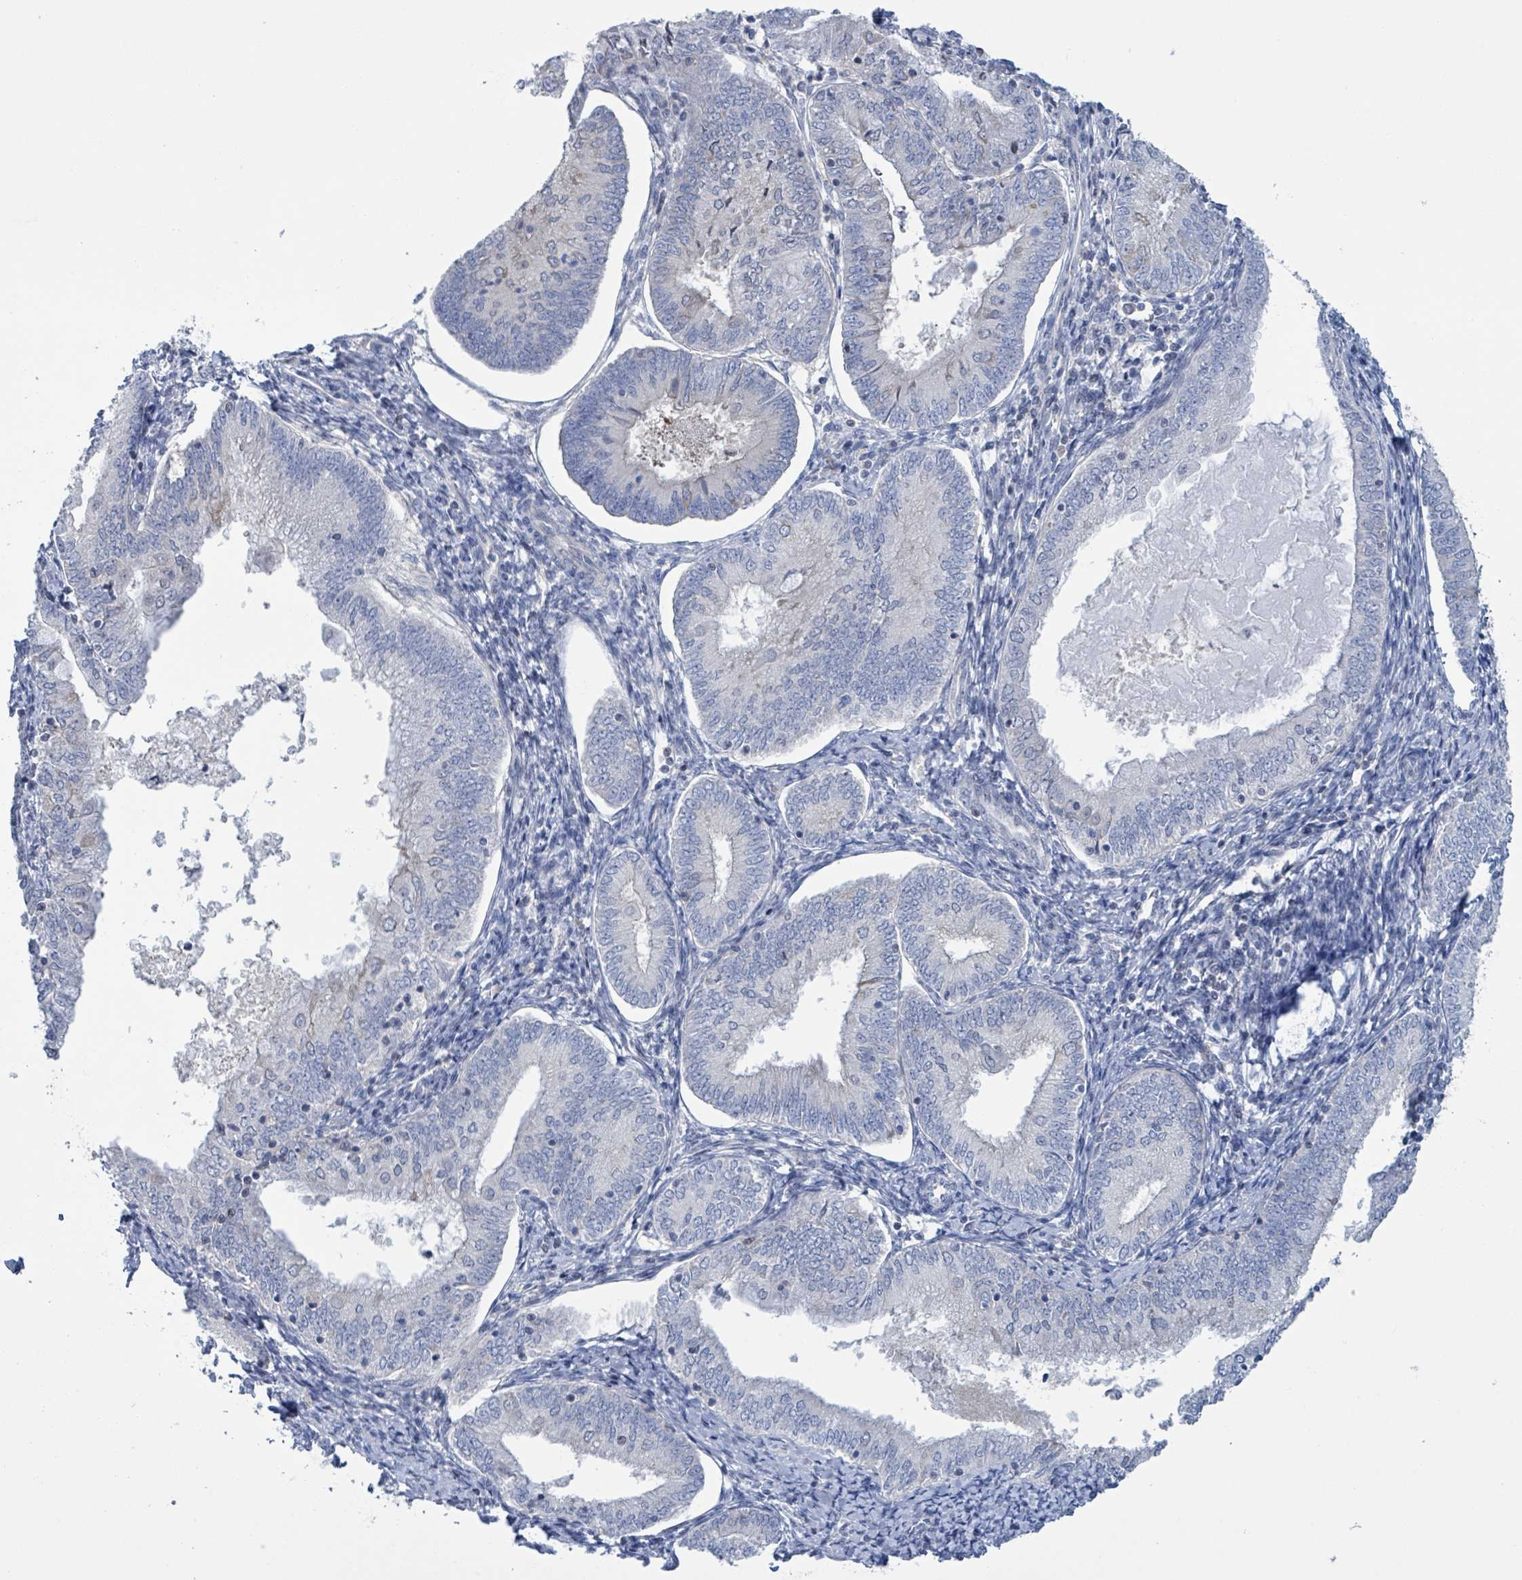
{"staining": {"intensity": "negative", "quantity": "none", "location": "none"}, "tissue": "endometrial cancer", "cell_type": "Tumor cells", "image_type": "cancer", "snomed": [{"axis": "morphology", "description": "Adenocarcinoma, NOS"}, {"axis": "topography", "description": "Endometrium"}], "caption": "Protein analysis of adenocarcinoma (endometrial) displays no significant positivity in tumor cells. (DAB immunohistochemistry, high magnification).", "gene": "DGKZ", "patient": {"sex": "female", "age": 55}}